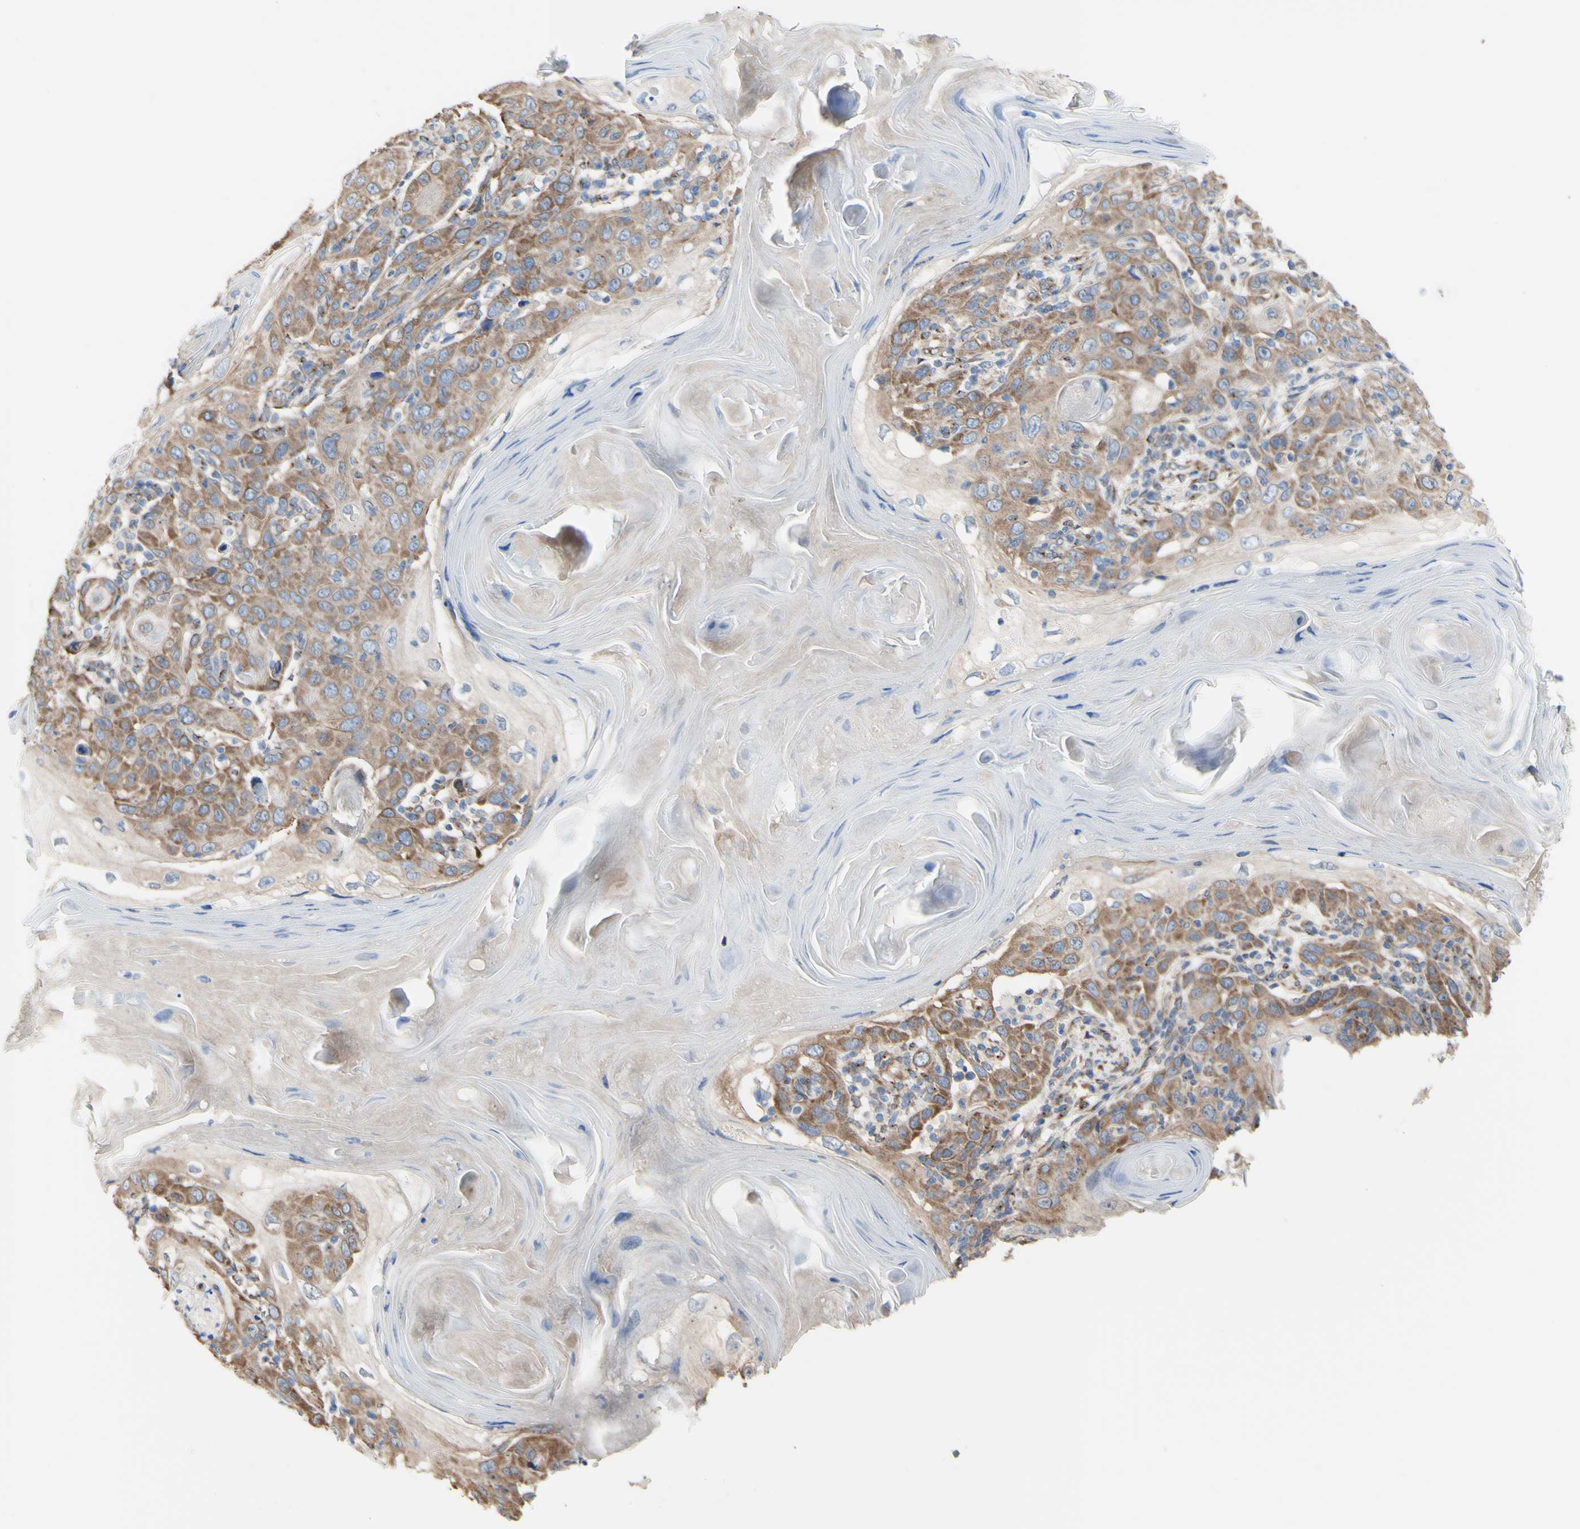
{"staining": {"intensity": "moderate", "quantity": ">75%", "location": "cytoplasmic/membranous"}, "tissue": "skin cancer", "cell_type": "Tumor cells", "image_type": "cancer", "snomed": [{"axis": "morphology", "description": "Squamous cell carcinoma, NOS"}, {"axis": "topography", "description": "Skin"}], "caption": "Immunohistochemistry histopathology image of neoplastic tissue: skin cancer (squamous cell carcinoma) stained using immunohistochemistry (IHC) displays medium levels of moderate protein expression localized specifically in the cytoplasmic/membranous of tumor cells, appearing as a cytoplasmic/membranous brown color.", "gene": "LRIG3", "patient": {"sex": "female", "age": 88}}